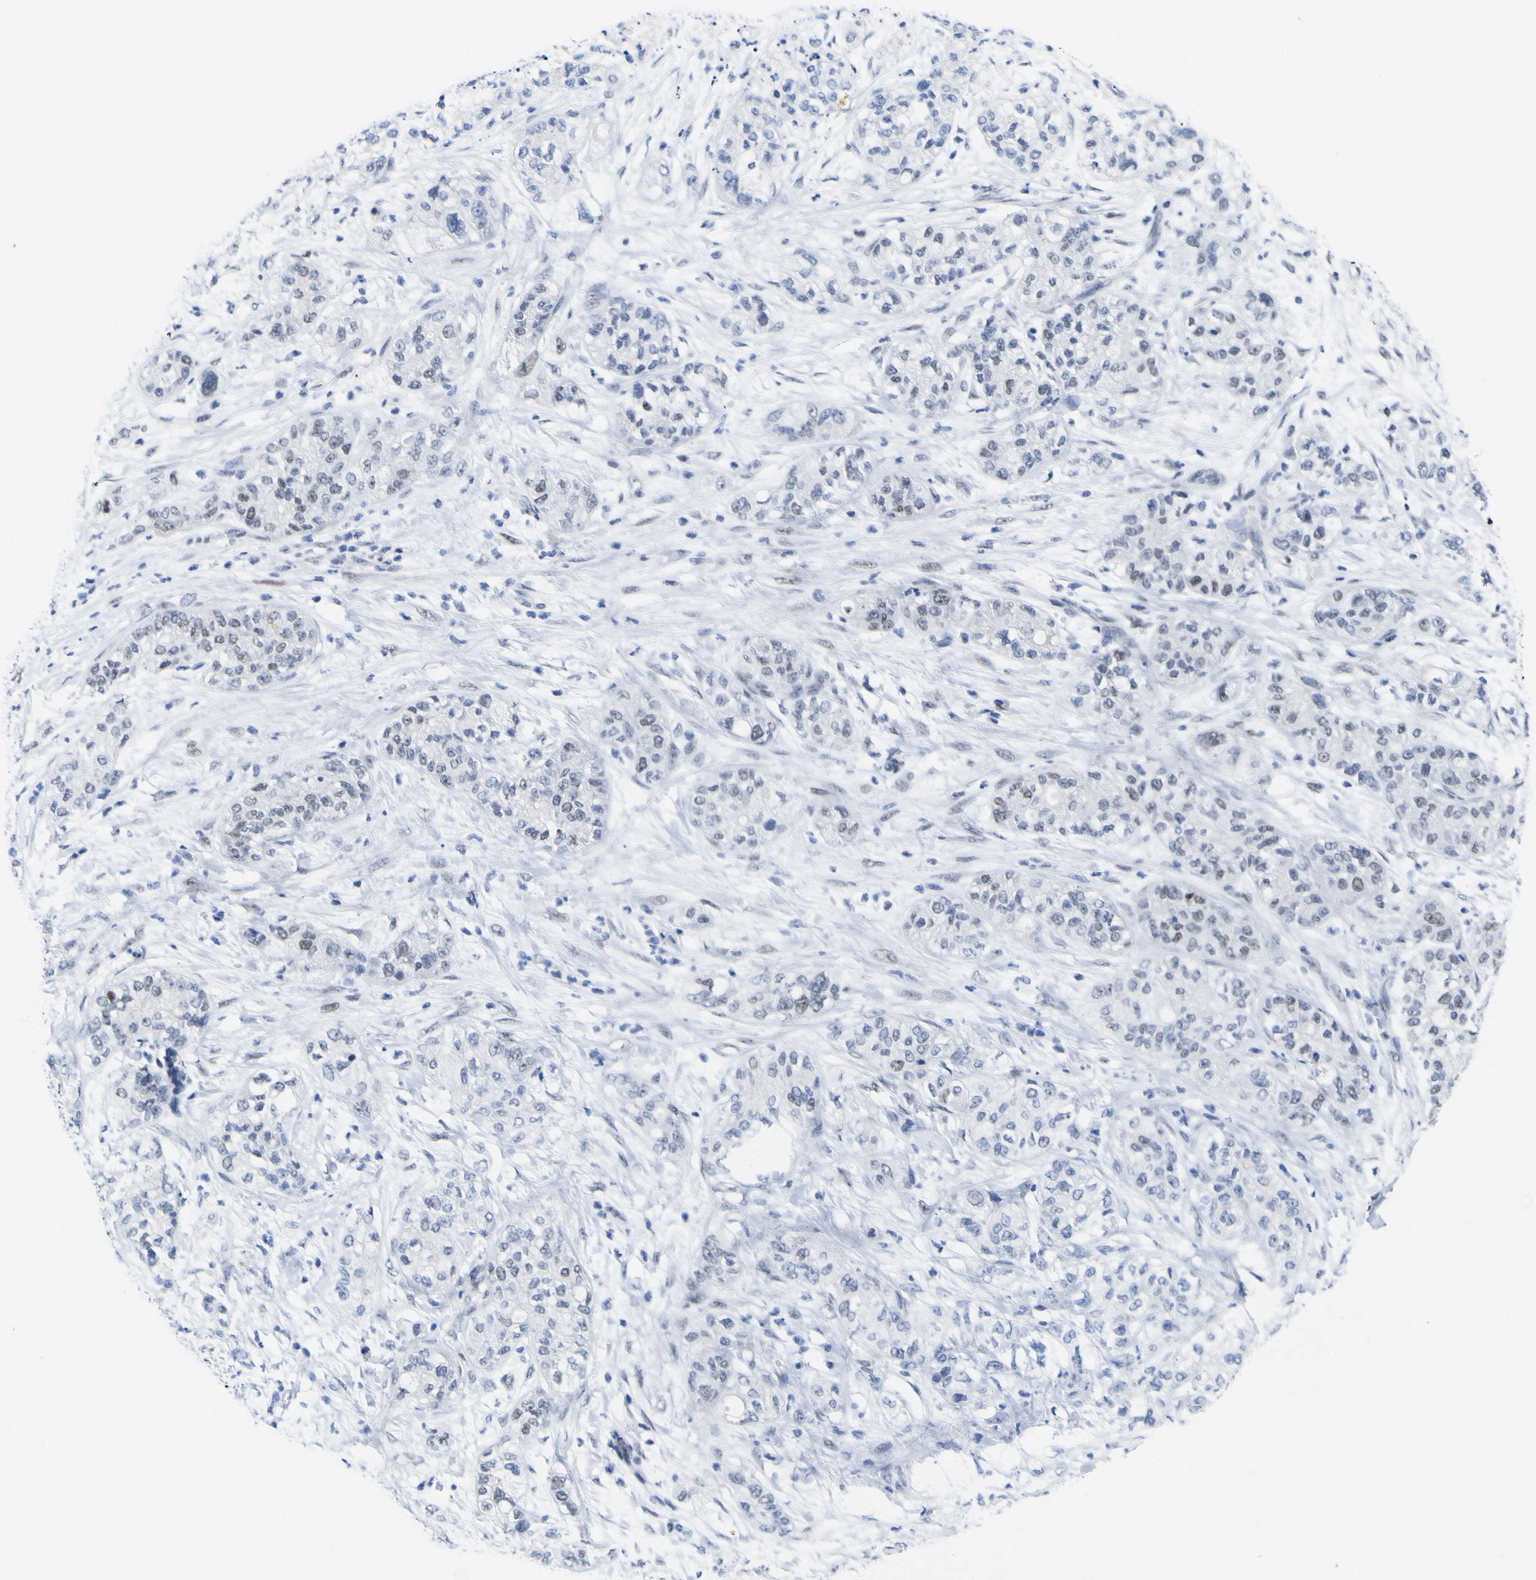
{"staining": {"intensity": "weak", "quantity": "<25%", "location": "nuclear"}, "tissue": "pancreatic cancer", "cell_type": "Tumor cells", "image_type": "cancer", "snomed": [{"axis": "morphology", "description": "Adenocarcinoma, NOS"}, {"axis": "topography", "description": "Pancreas"}], "caption": "IHC of adenocarcinoma (pancreatic) reveals no positivity in tumor cells.", "gene": "MBD3", "patient": {"sex": "female", "age": 78}}